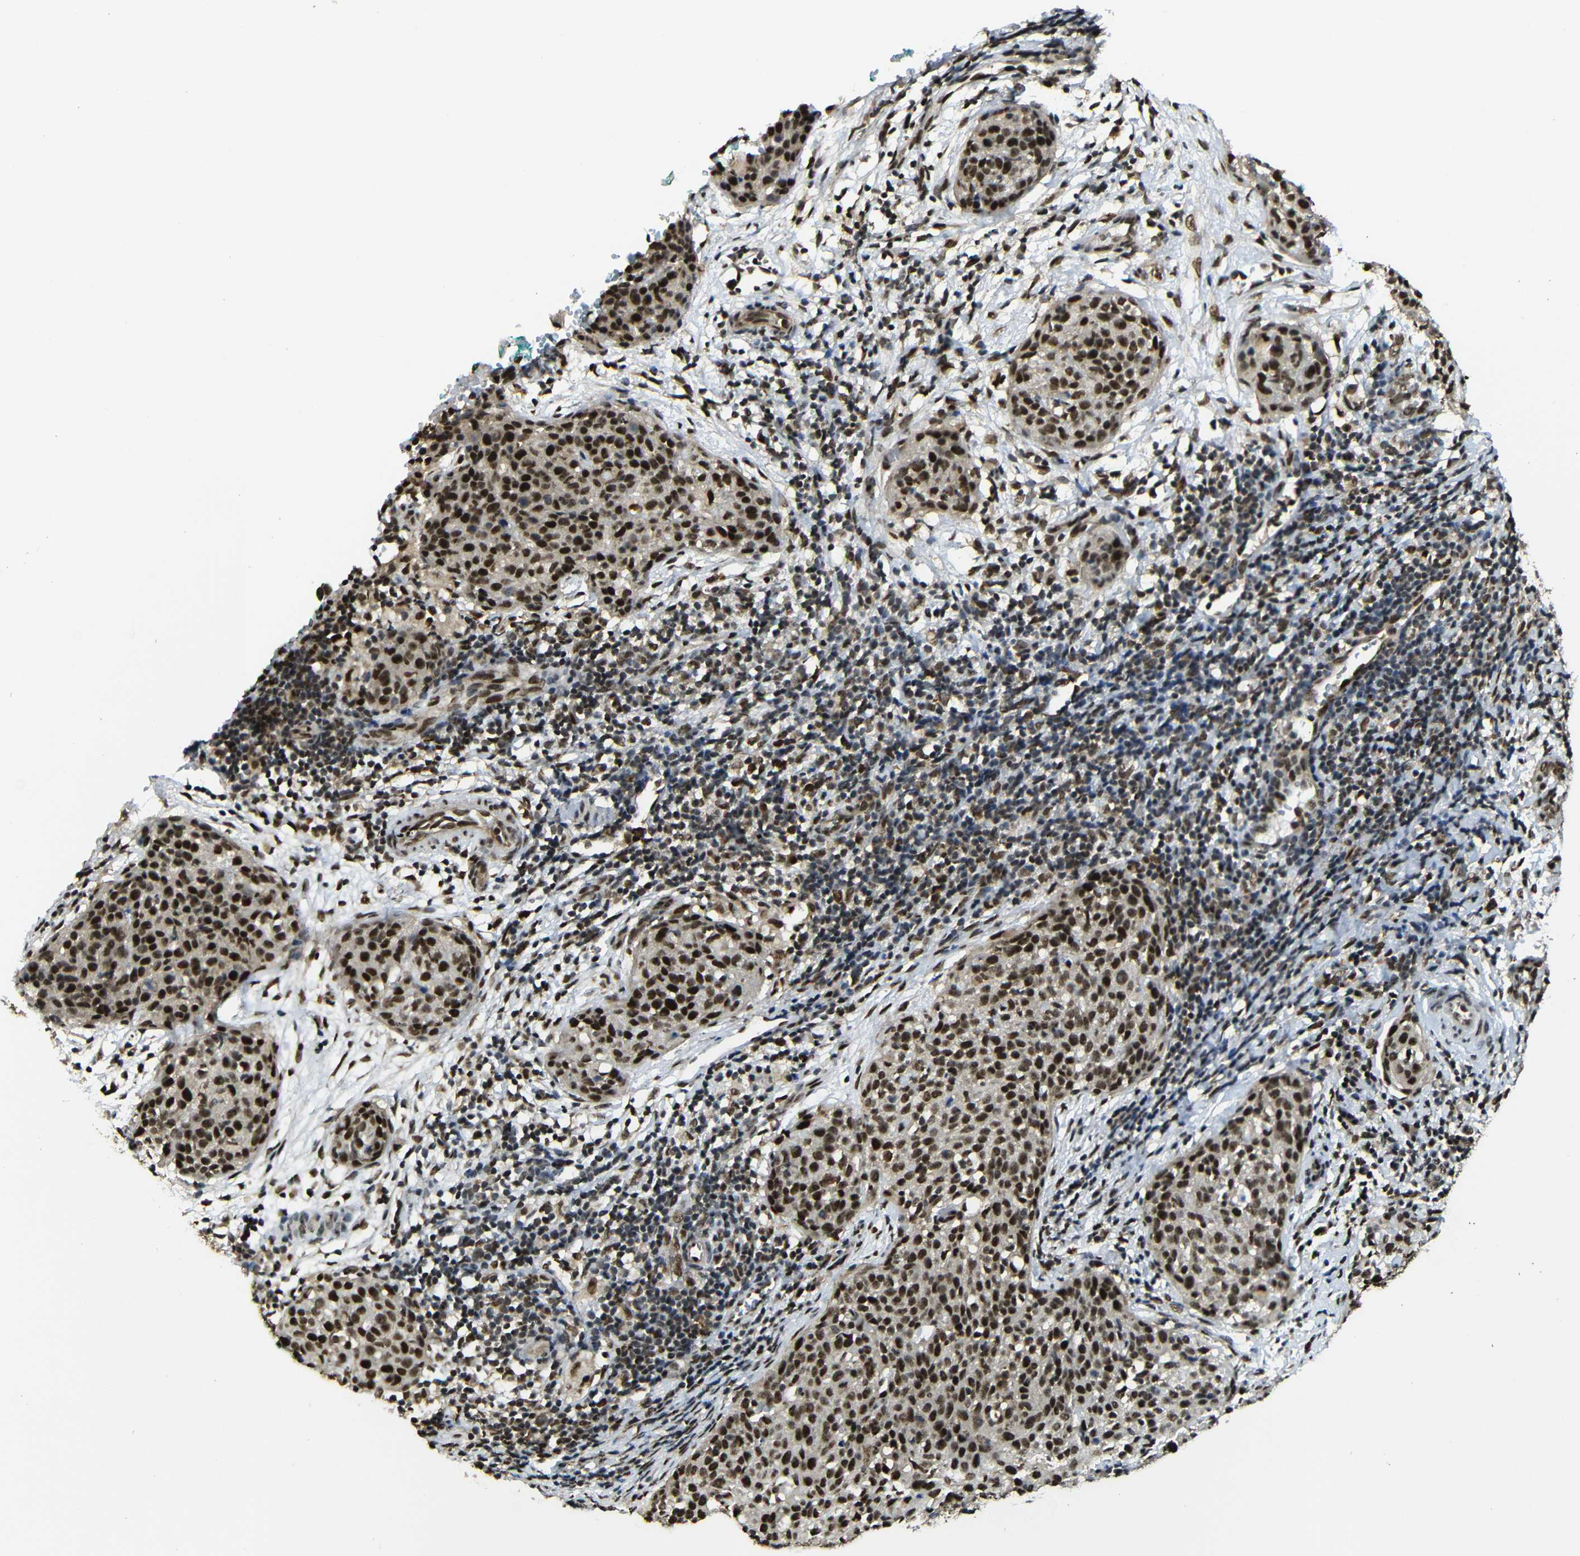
{"staining": {"intensity": "strong", "quantity": ">75%", "location": "cytoplasmic/membranous,nuclear"}, "tissue": "cervical cancer", "cell_type": "Tumor cells", "image_type": "cancer", "snomed": [{"axis": "morphology", "description": "Squamous cell carcinoma, NOS"}, {"axis": "topography", "description": "Cervix"}], "caption": "Cervical cancer (squamous cell carcinoma) was stained to show a protein in brown. There is high levels of strong cytoplasmic/membranous and nuclear staining in about >75% of tumor cells. (Brightfield microscopy of DAB IHC at high magnification).", "gene": "TCF7L2", "patient": {"sex": "female", "age": 38}}